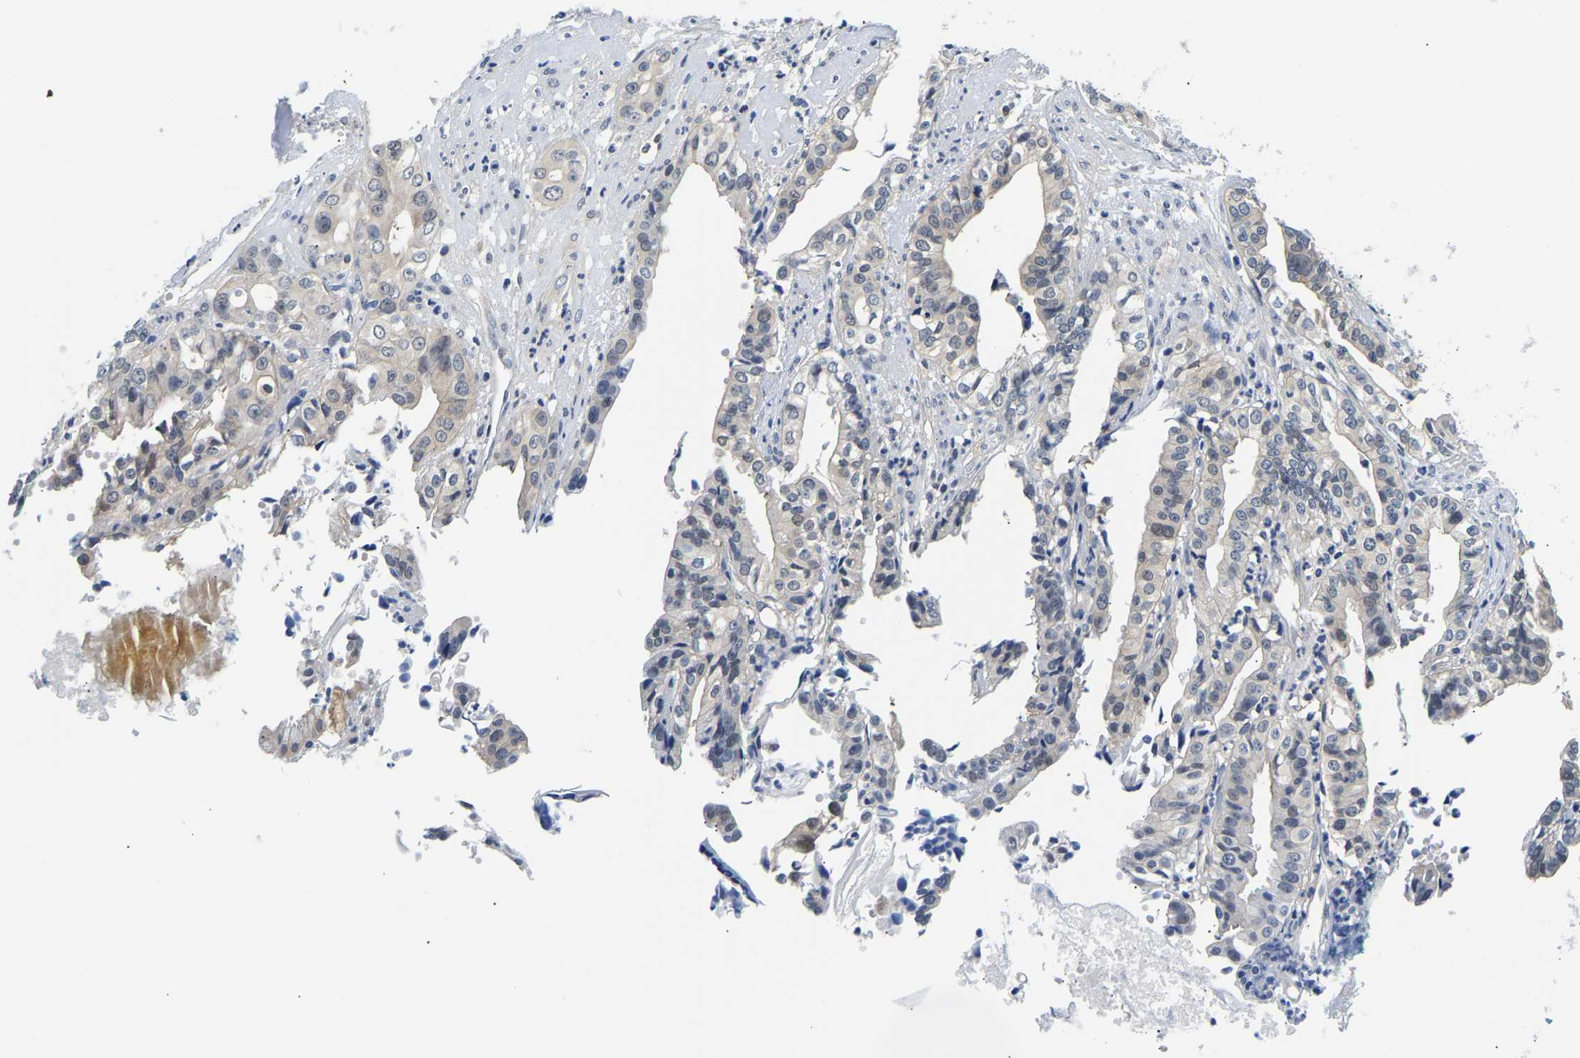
{"staining": {"intensity": "weak", "quantity": "<25%", "location": "cytoplasmic/membranous"}, "tissue": "liver cancer", "cell_type": "Tumor cells", "image_type": "cancer", "snomed": [{"axis": "morphology", "description": "Cholangiocarcinoma"}, {"axis": "topography", "description": "Liver"}], "caption": "DAB immunohistochemical staining of human liver cancer (cholangiocarcinoma) shows no significant positivity in tumor cells.", "gene": "UCHL3", "patient": {"sex": "female", "age": 61}}